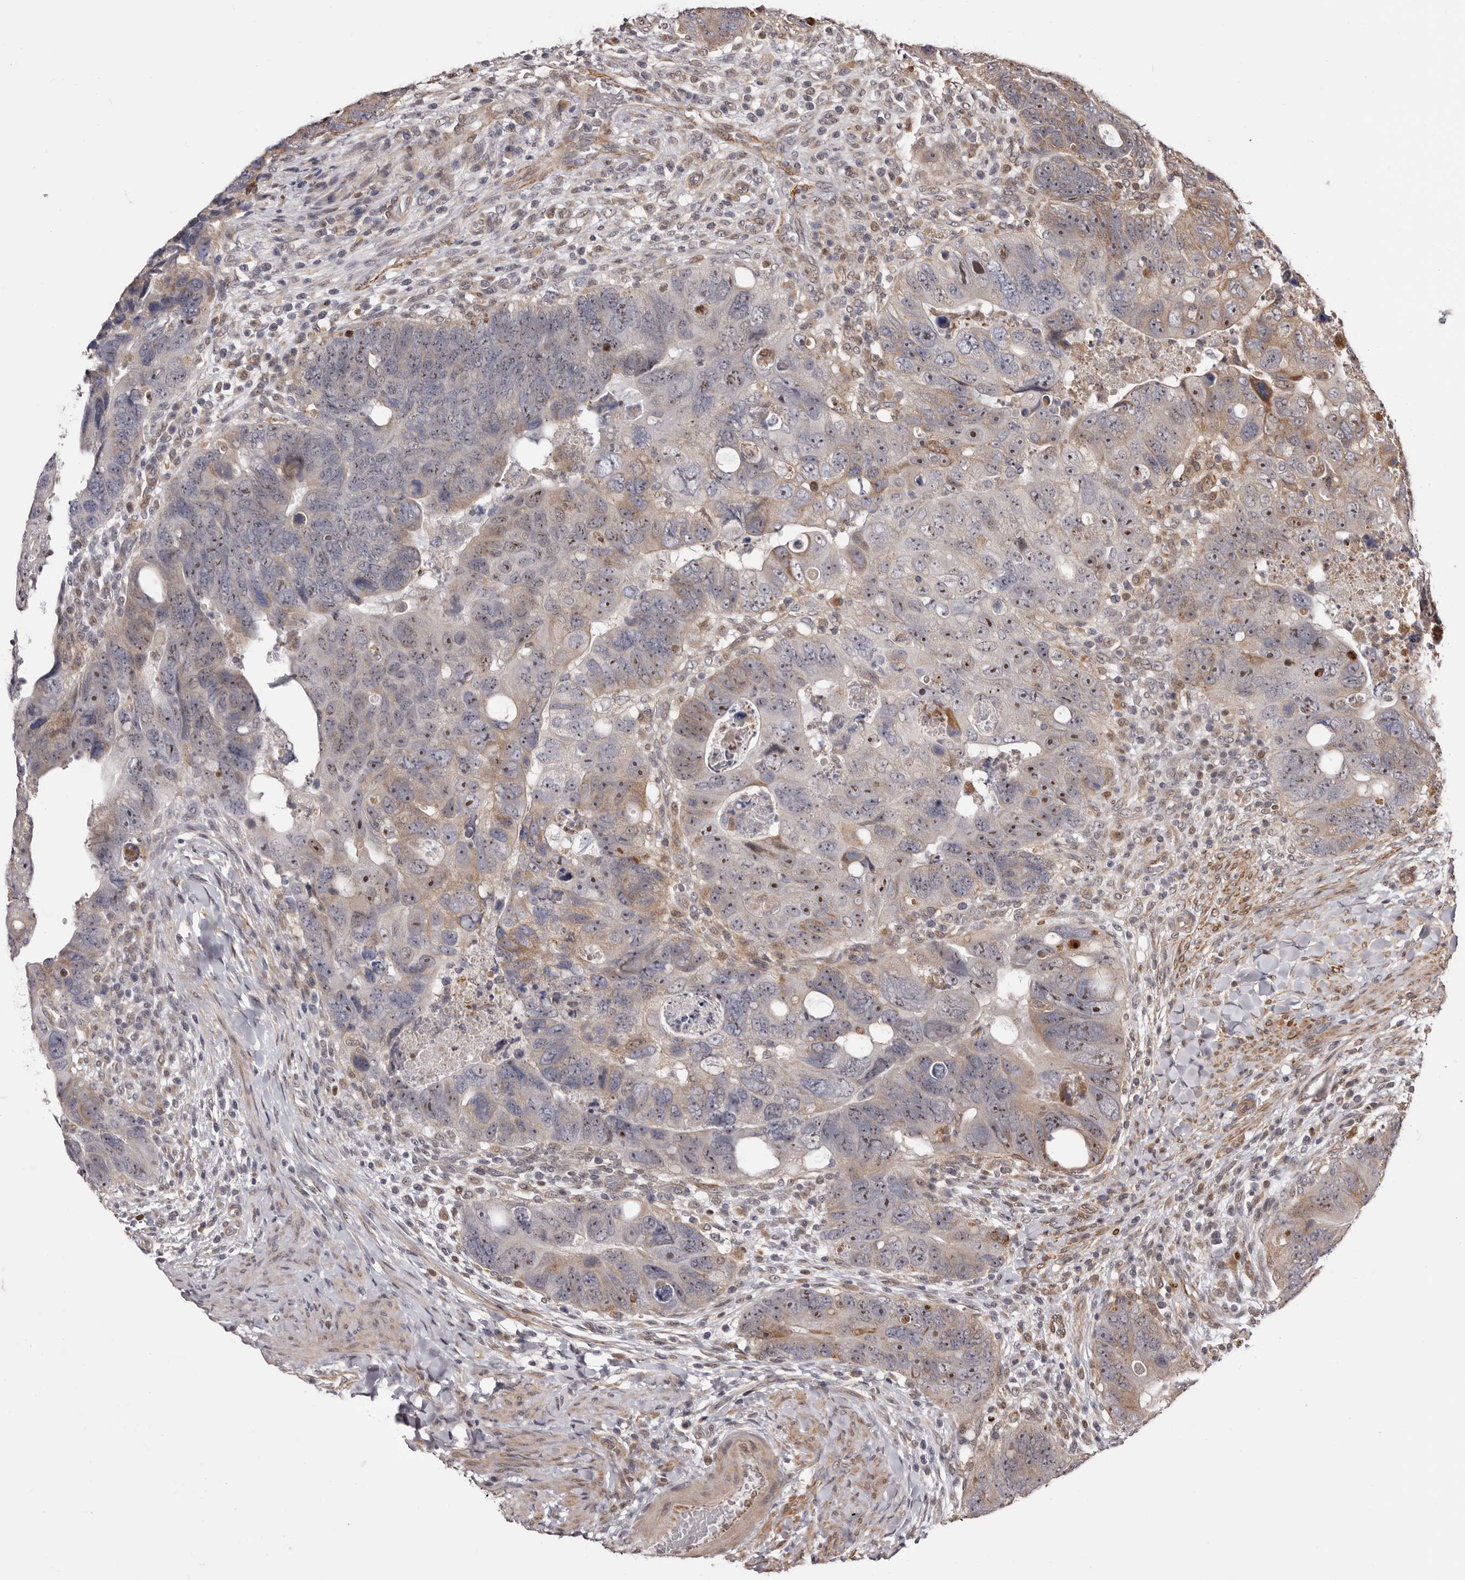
{"staining": {"intensity": "moderate", "quantity": "25%-75%", "location": "cytoplasmic/membranous,nuclear"}, "tissue": "colorectal cancer", "cell_type": "Tumor cells", "image_type": "cancer", "snomed": [{"axis": "morphology", "description": "Adenocarcinoma, NOS"}, {"axis": "topography", "description": "Rectum"}], "caption": "Colorectal cancer (adenocarcinoma) tissue shows moderate cytoplasmic/membranous and nuclear staining in about 25%-75% of tumor cells, visualized by immunohistochemistry. (DAB IHC, brown staining for protein, blue staining for nuclei).", "gene": "ZCCHC7", "patient": {"sex": "male", "age": 59}}